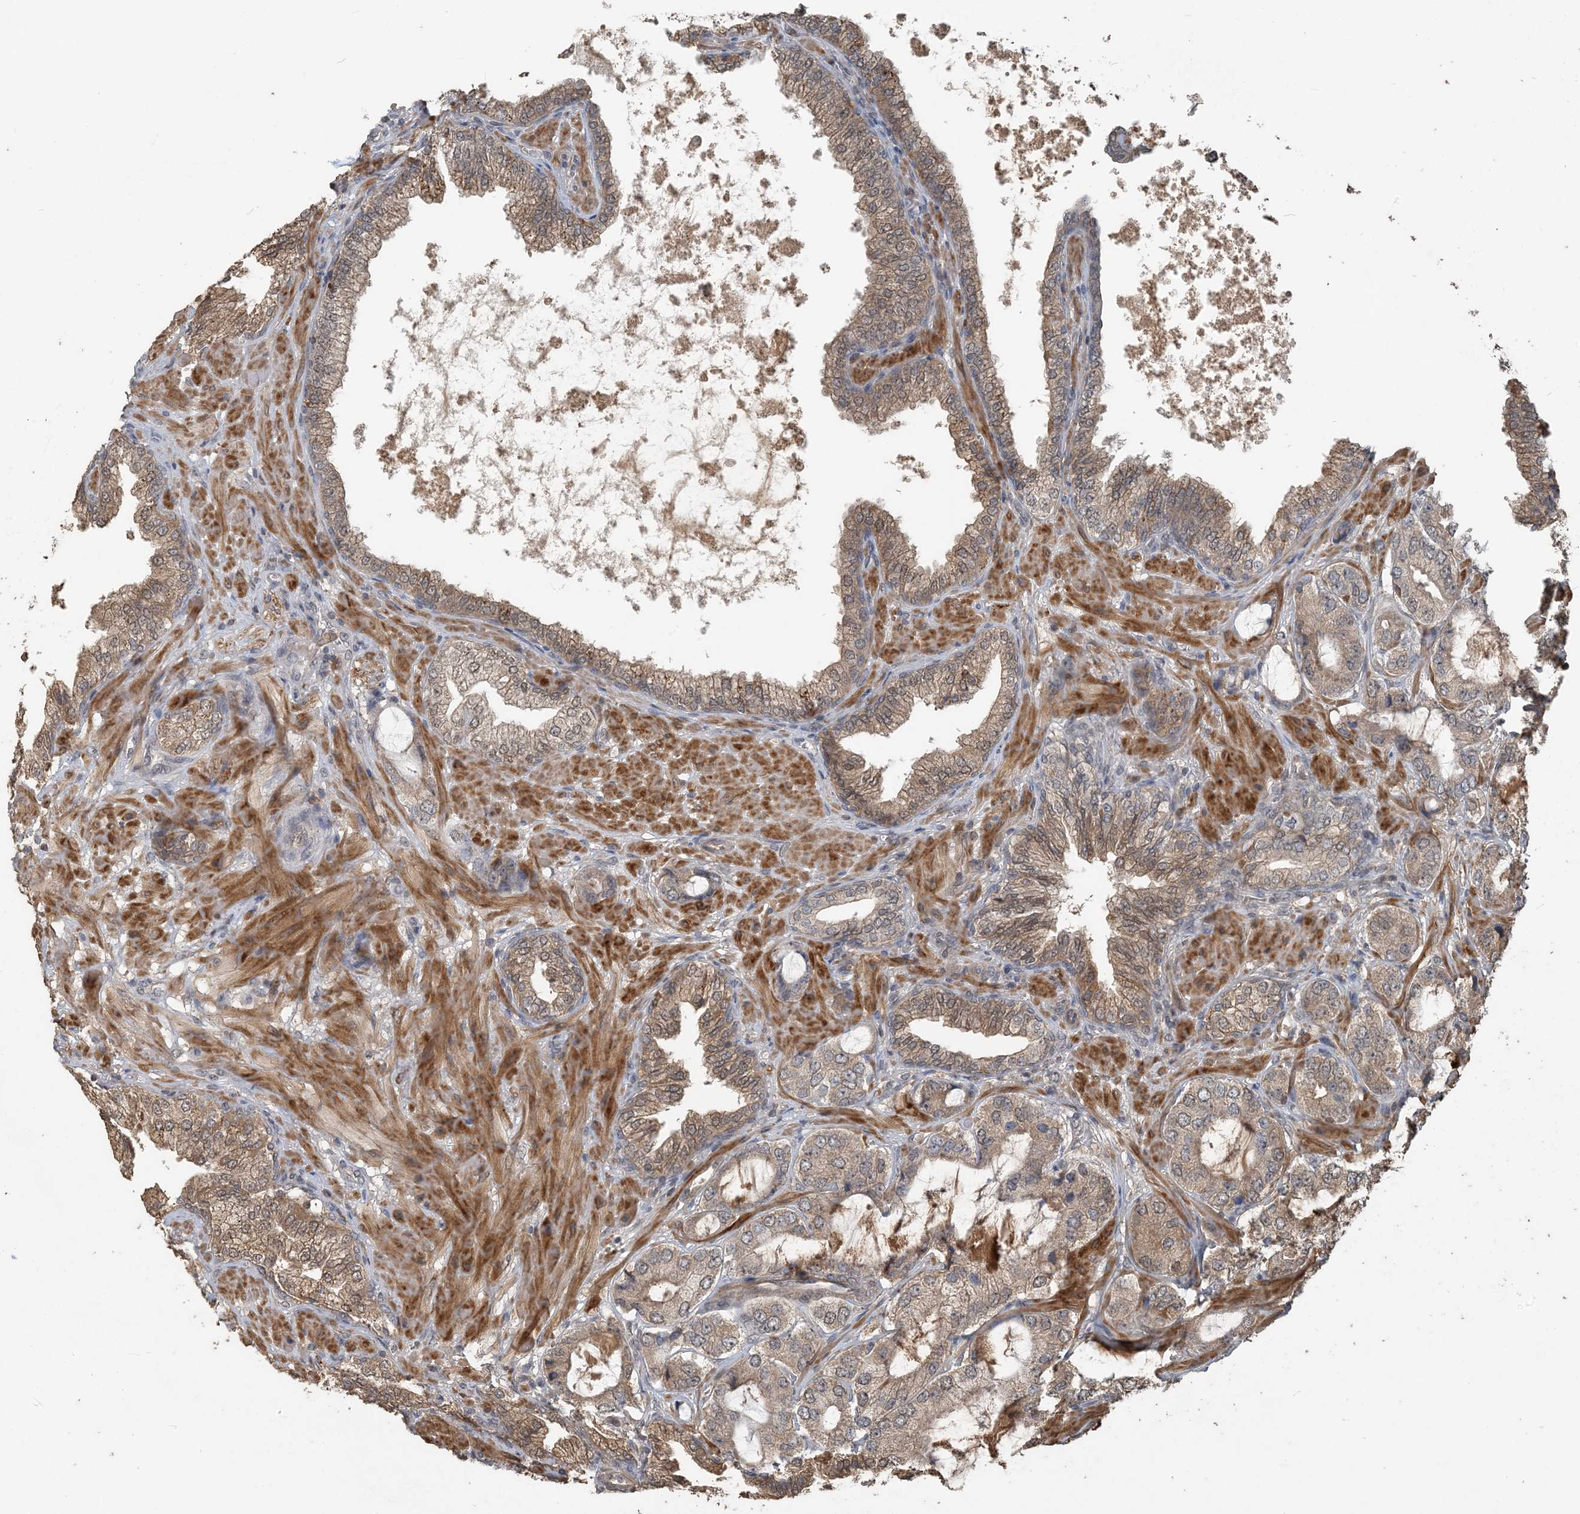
{"staining": {"intensity": "weak", "quantity": ">75%", "location": "cytoplasmic/membranous"}, "tissue": "prostate cancer", "cell_type": "Tumor cells", "image_type": "cancer", "snomed": [{"axis": "morphology", "description": "Adenocarcinoma, High grade"}, {"axis": "topography", "description": "Prostate"}], "caption": "There is low levels of weak cytoplasmic/membranous expression in tumor cells of prostate cancer (adenocarcinoma (high-grade)), as demonstrated by immunohistochemical staining (brown color).", "gene": "ZC3H12A", "patient": {"sex": "male", "age": 59}}